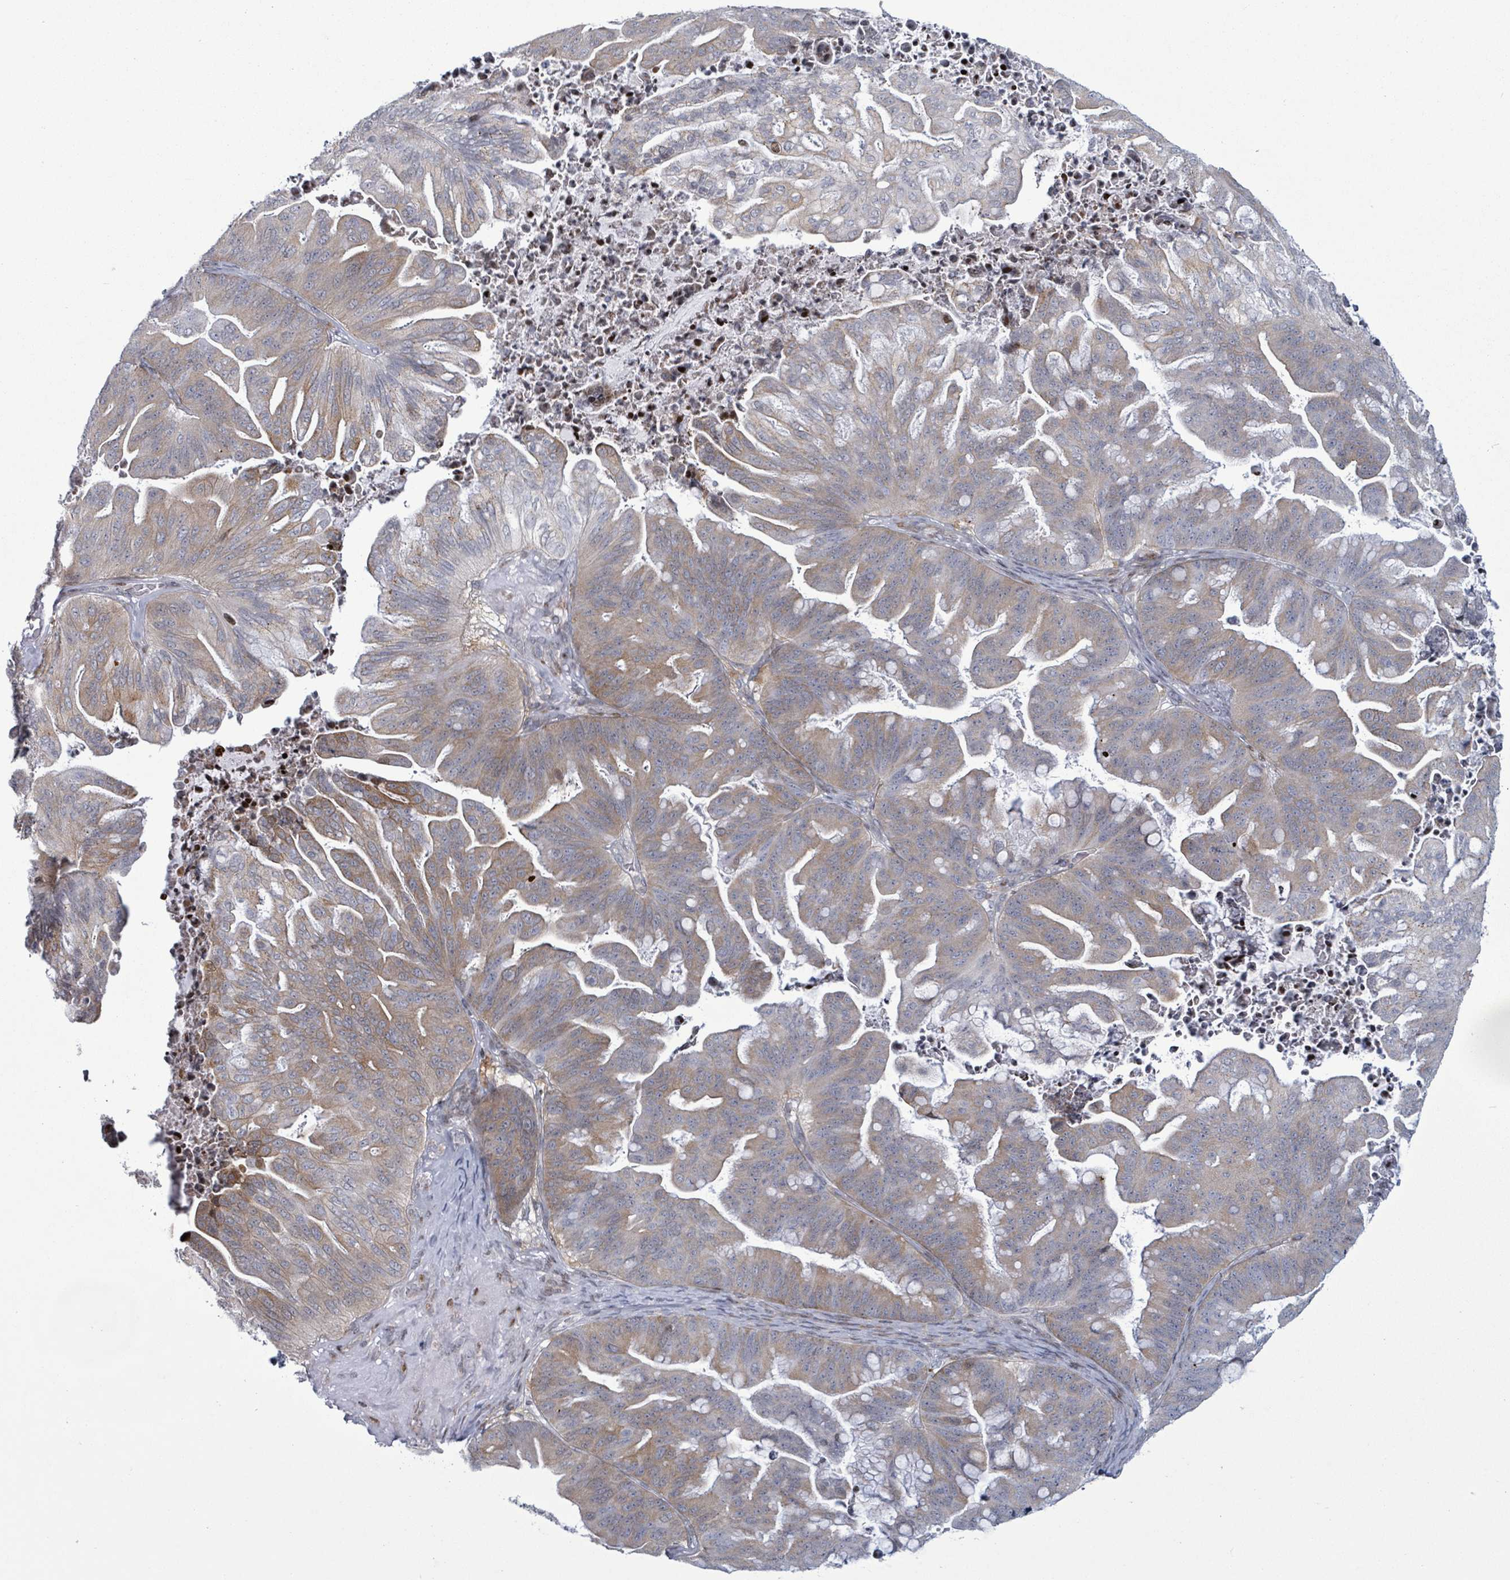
{"staining": {"intensity": "moderate", "quantity": "25%-75%", "location": "cytoplasmic/membranous"}, "tissue": "ovarian cancer", "cell_type": "Tumor cells", "image_type": "cancer", "snomed": [{"axis": "morphology", "description": "Cystadenocarcinoma, mucinous, NOS"}, {"axis": "topography", "description": "Ovary"}], "caption": "Brown immunohistochemical staining in human ovarian cancer (mucinous cystadenocarcinoma) reveals moderate cytoplasmic/membranous positivity in about 25%-75% of tumor cells.", "gene": "FNDC4", "patient": {"sex": "female", "age": 67}}